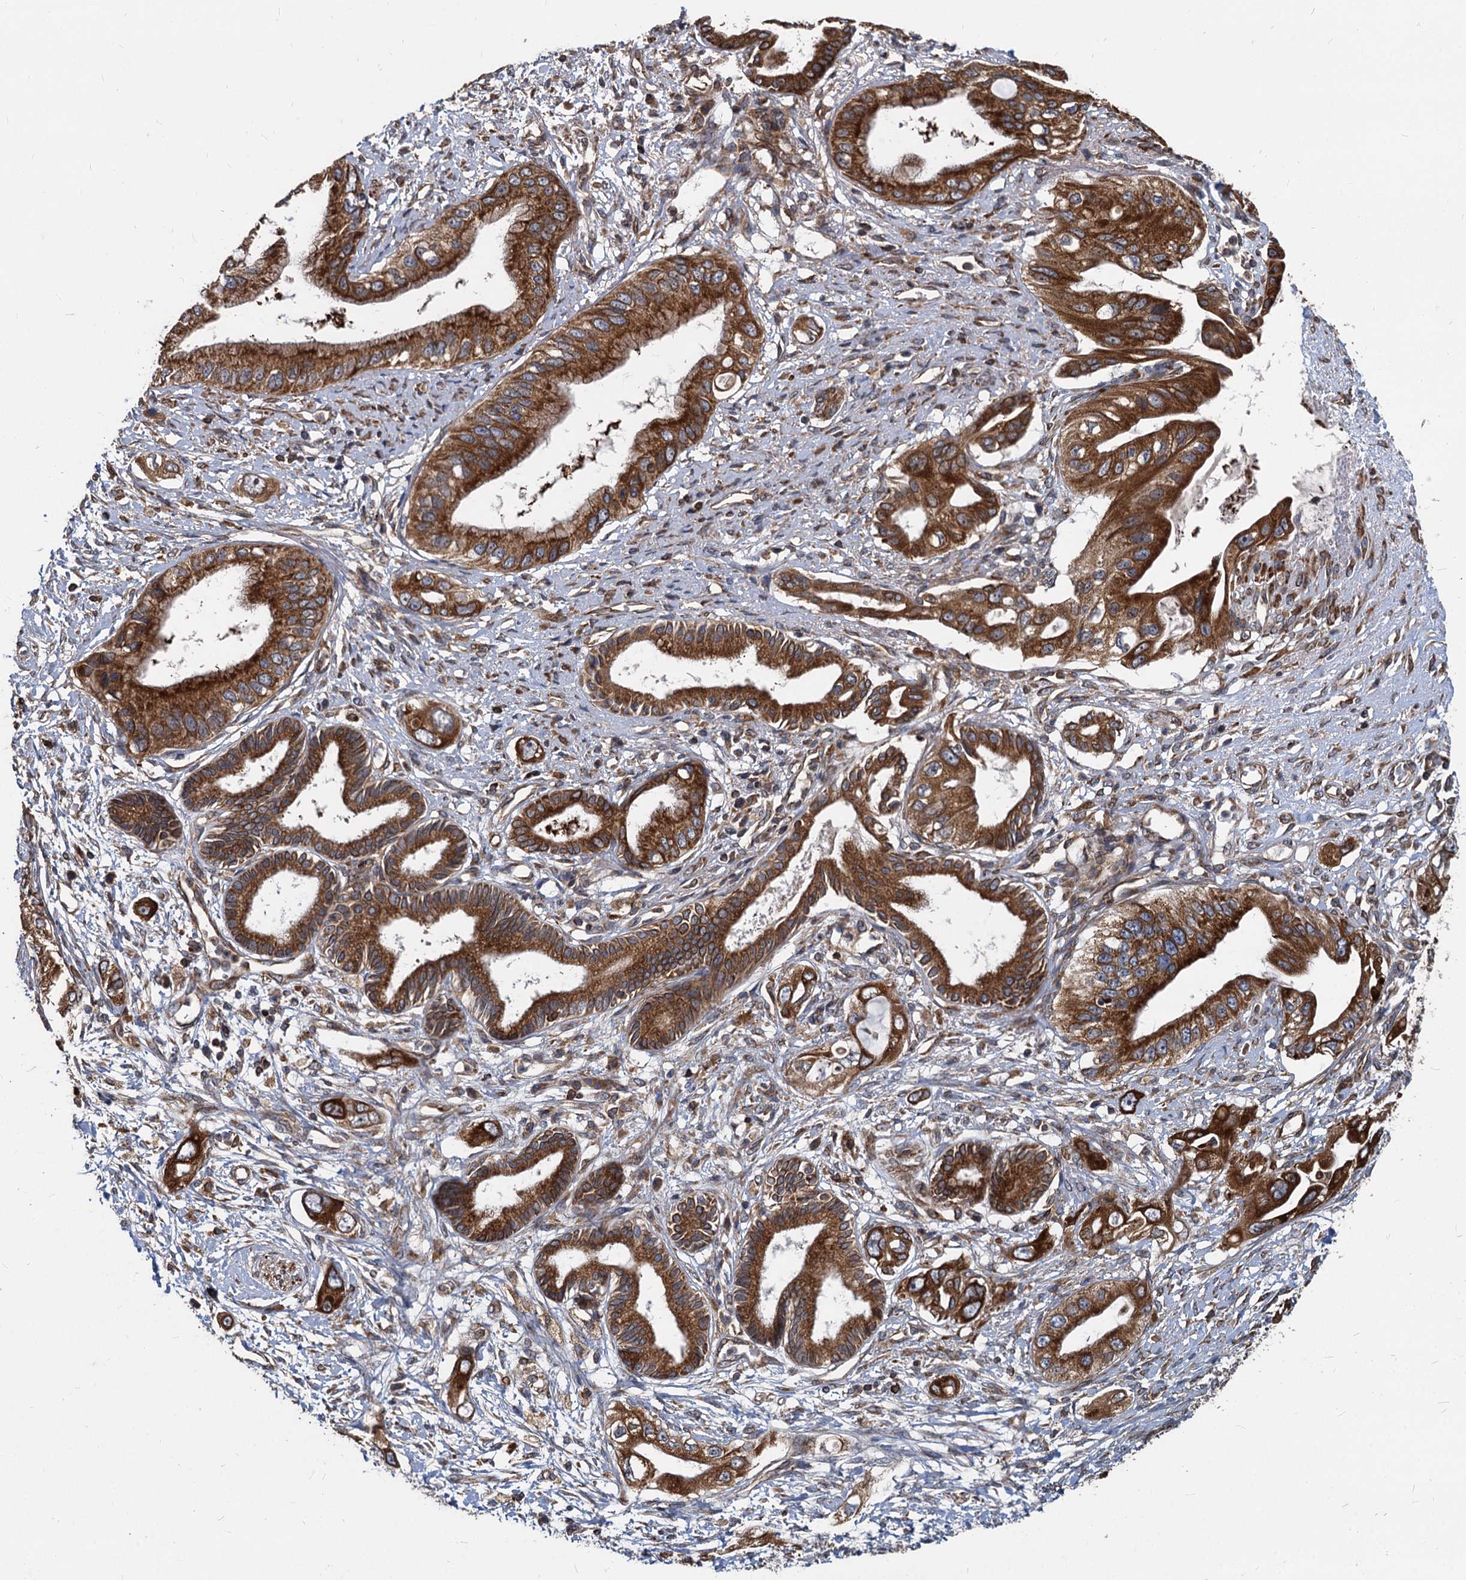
{"staining": {"intensity": "strong", "quantity": ">75%", "location": "cytoplasmic/membranous"}, "tissue": "pancreatic cancer", "cell_type": "Tumor cells", "image_type": "cancer", "snomed": [{"axis": "morphology", "description": "Inflammation, NOS"}, {"axis": "morphology", "description": "Adenocarcinoma, NOS"}, {"axis": "topography", "description": "Pancreas"}], "caption": "Pancreatic cancer stained with a protein marker shows strong staining in tumor cells.", "gene": "STIM1", "patient": {"sex": "female", "age": 56}}